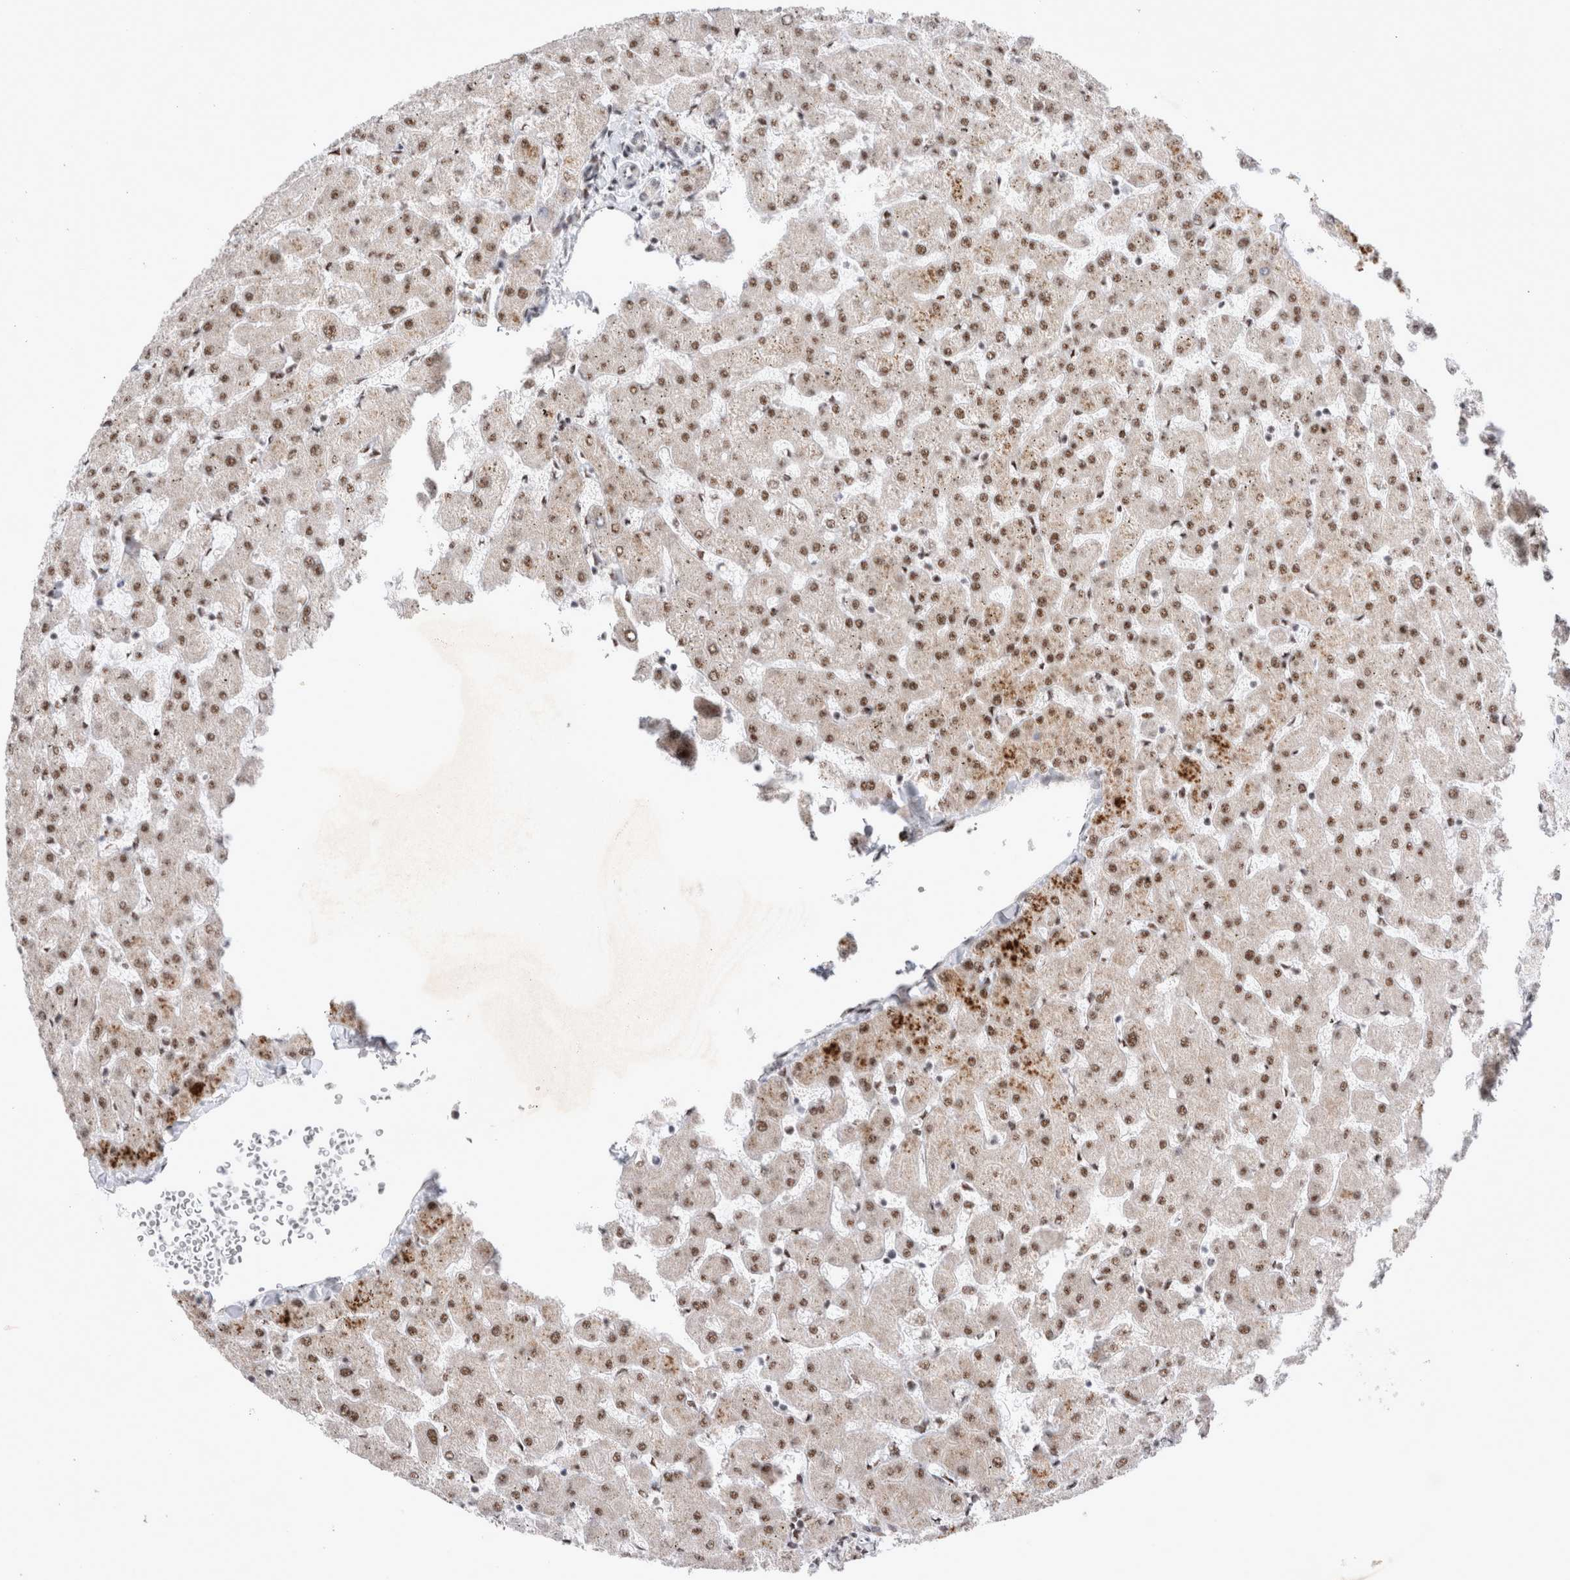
{"staining": {"intensity": "weak", "quantity": "<25%", "location": "cytoplasmic/membranous"}, "tissue": "liver", "cell_type": "Cholangiocytes", "image_type": "normal", "snomed": [{"axis": "morphology", "description": "Normal tissue, NOS"}, {"axis": "topography", "description": "Liver"}], "caption": "Immunohistochemistry image of benign liver: liver stained with DAB (3,3'-diaminobenzidine) displays no significant protein positivity in cholangiocytes. Brightfield microscopy of immunohistochemistry (IHC) stained with DAB (brown) and hematoxylin (blue), captured at high magnification.", "gene": "MRPL37", "patient": {"sex": "female", "age": 63}}